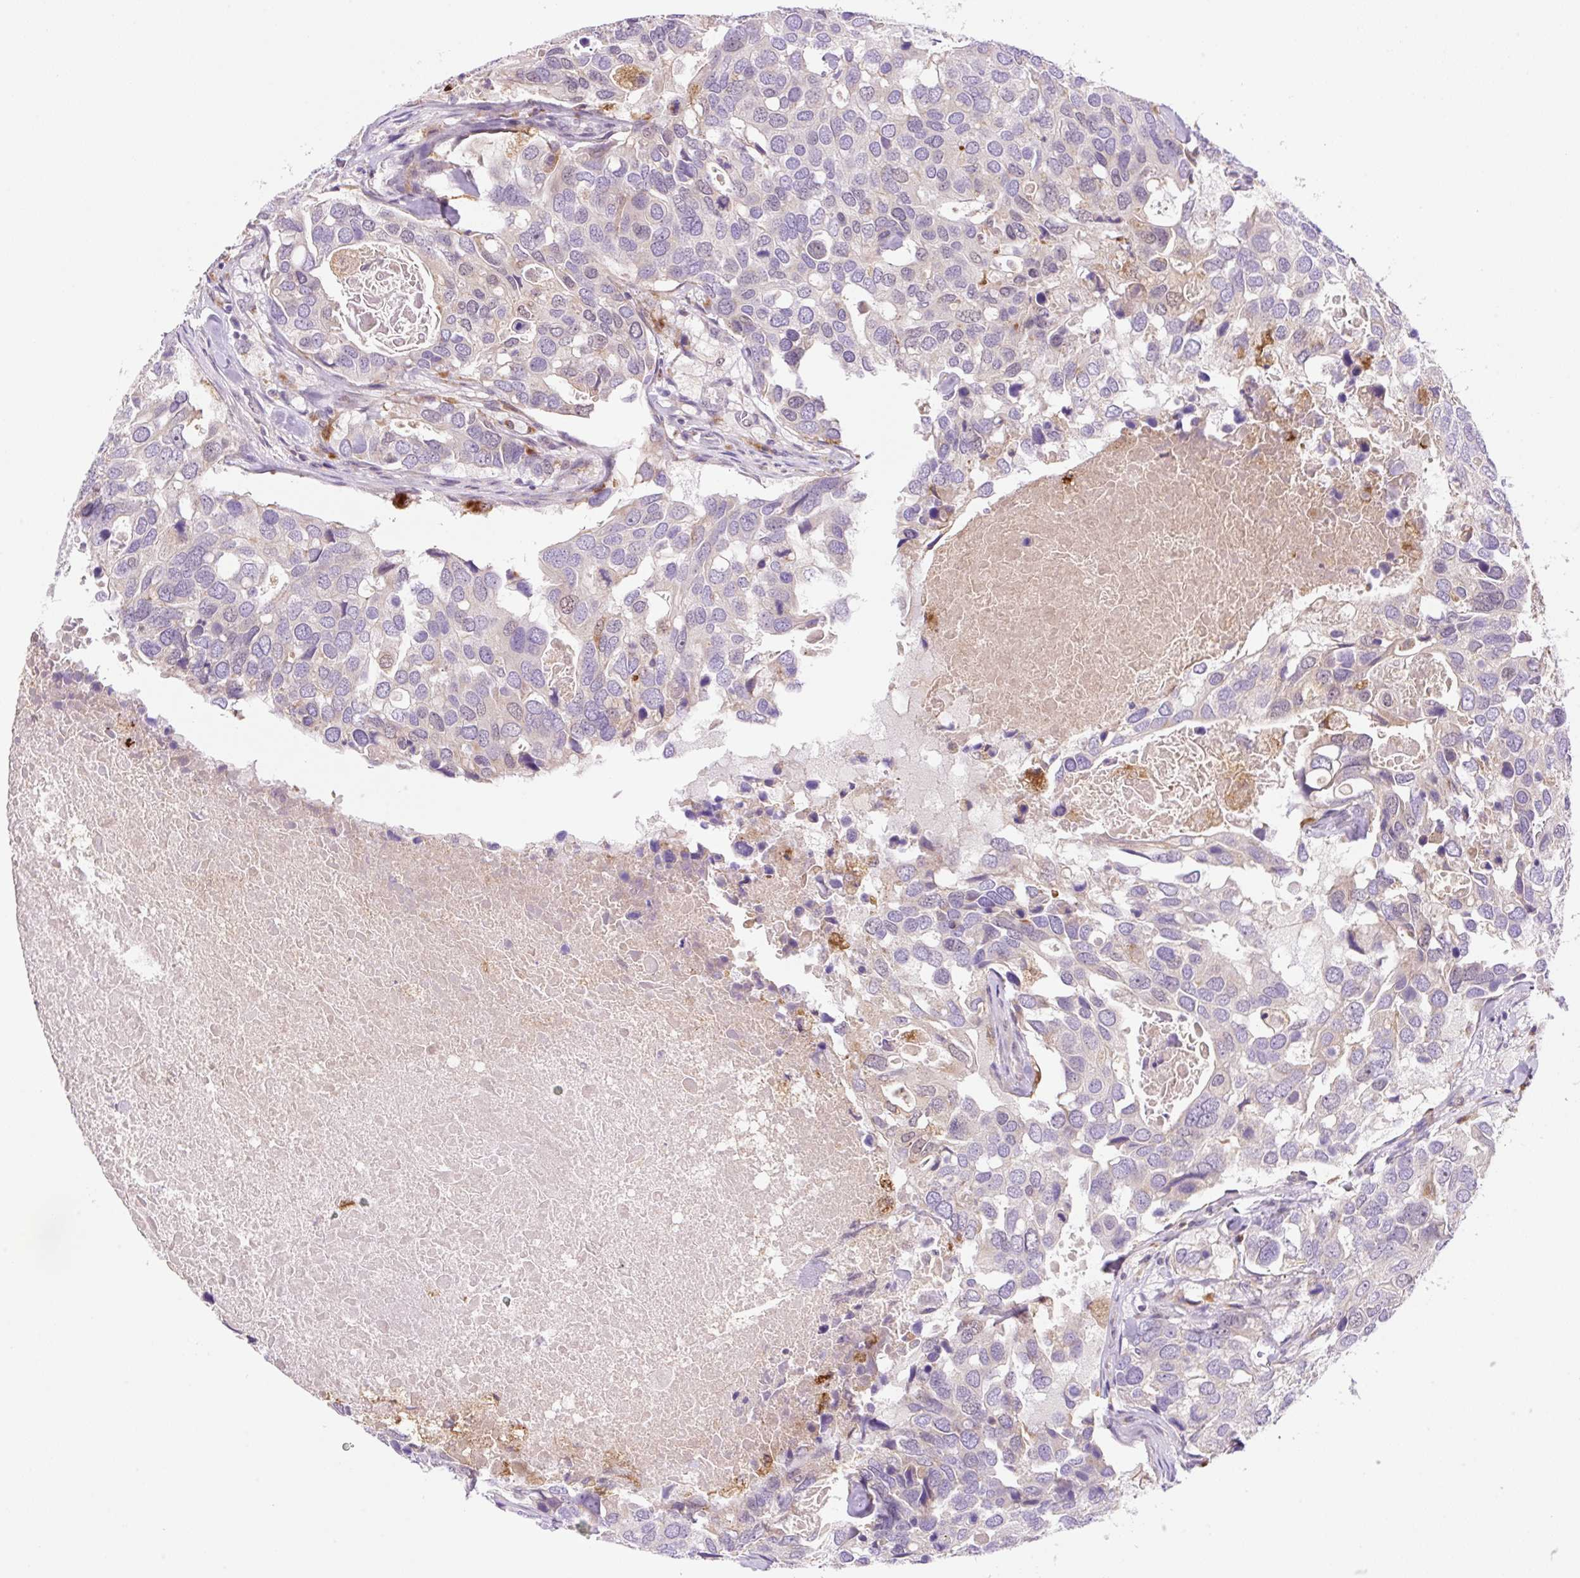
{"staining": {"intensity": "negative", "quantity": "none", "location": "none"}, "tissue": "breast cancer", "cell_type": "Tumor cells", "image_type": "cancer", "snomed": [{"axis": "morphology", "description": "Duct carcinoma"}, {"axis": "topography", "description": "Breast"}], "caption": "Breast cancer (invasive ductal carcinoma) stained for a protein using immunohistochemistry (IHC) displays no positivity tumor cells.", "gene": "CEBPZOS", "patient": {"sex": "female", "age": 83}}